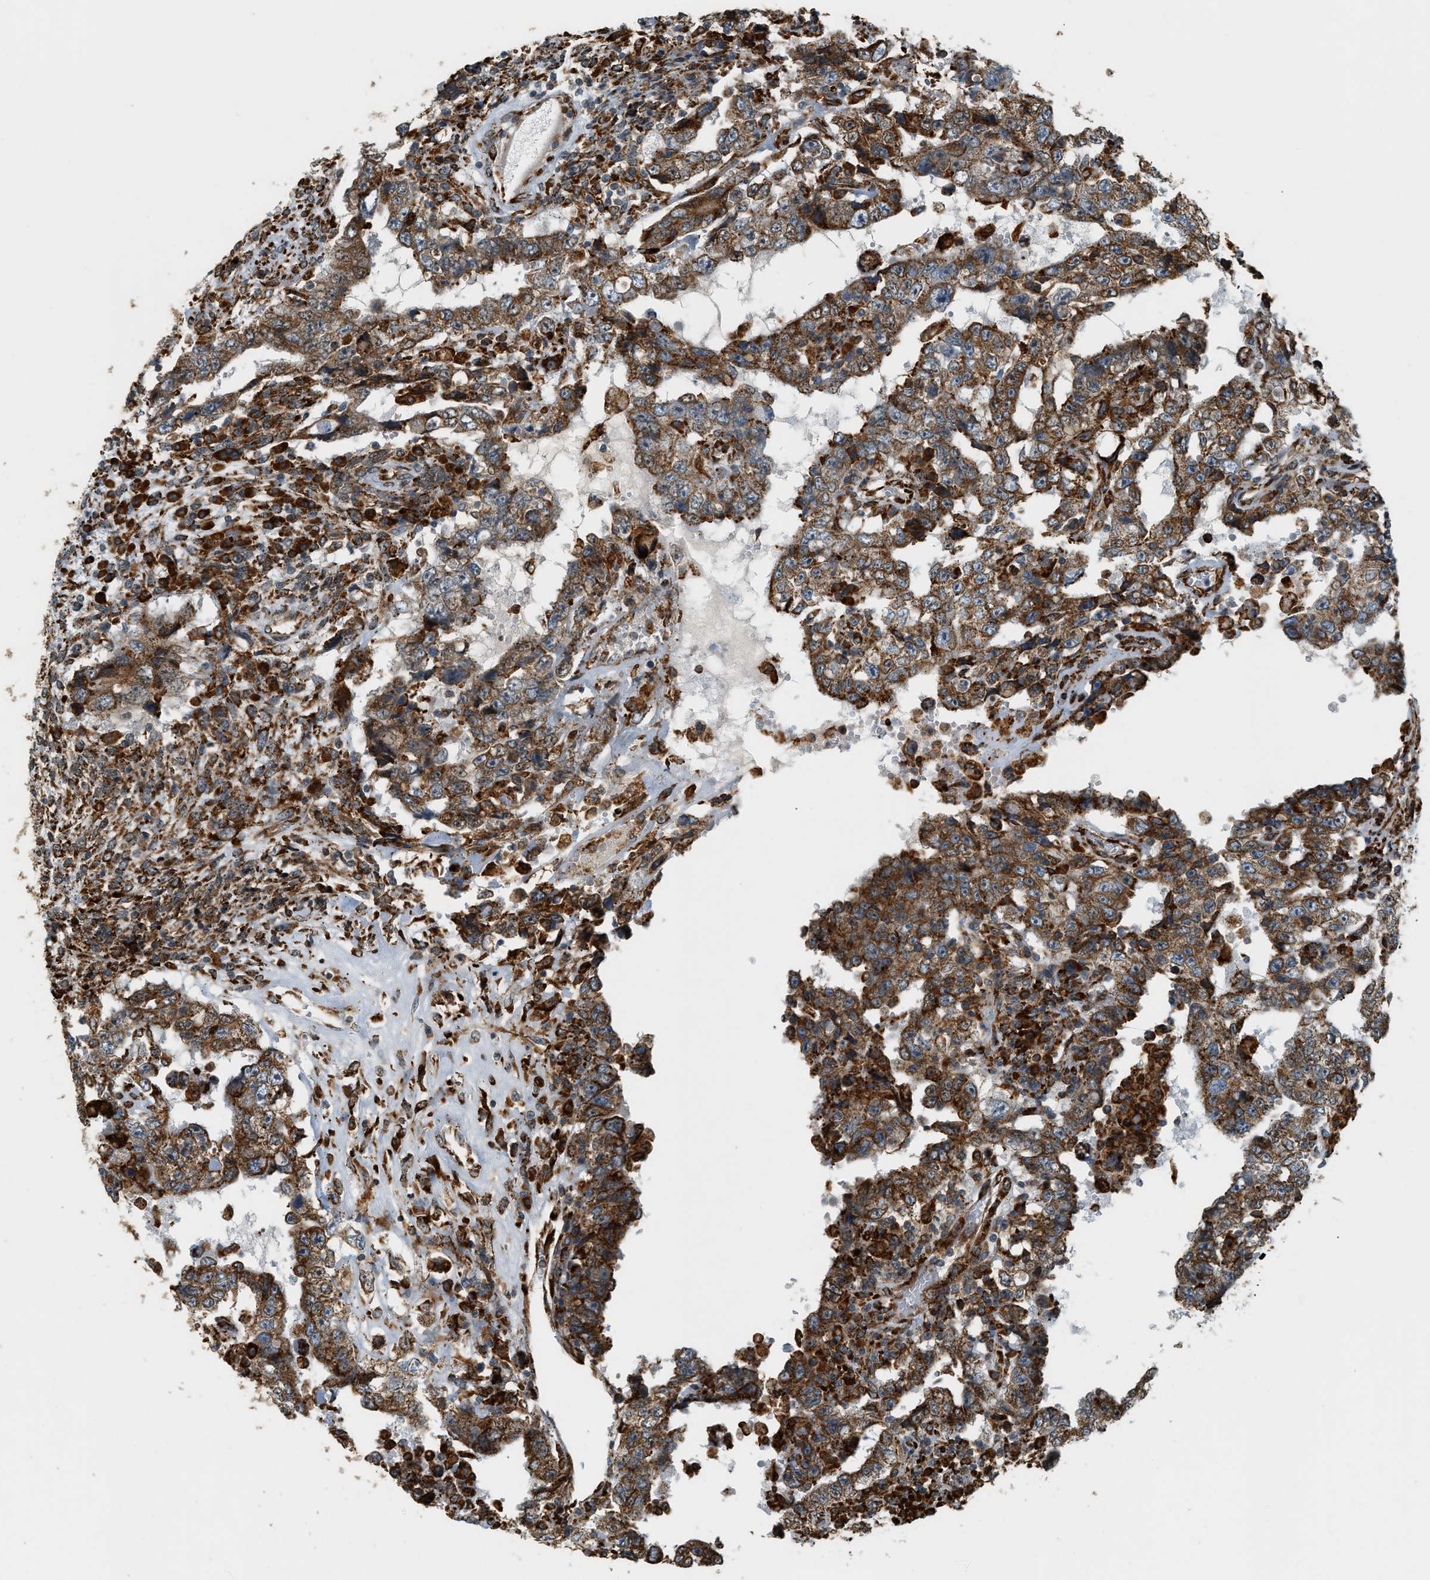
{"staining": {"intensity": "strong", "quantity": ">75%", "location": "cytoplasmic/membranous,nuclear"}, "tissue": "testis cancer", "cell_type": "Tumor cells", "image_type": "cancer", "snomed": [{"axis": "morphology", "description": "Carcinoma, Embryonal, NOS"}, {"axis": "topography", "description": "Testis"}], "caption": "Tumor cells show high levels of strong cytoplasmic/membranous and nuclear expression in approximately >75% of cells in human testis embryonal carcinoma.", "gene": "SEMA4D", "patient": {"sex": "male", "age": 26}}